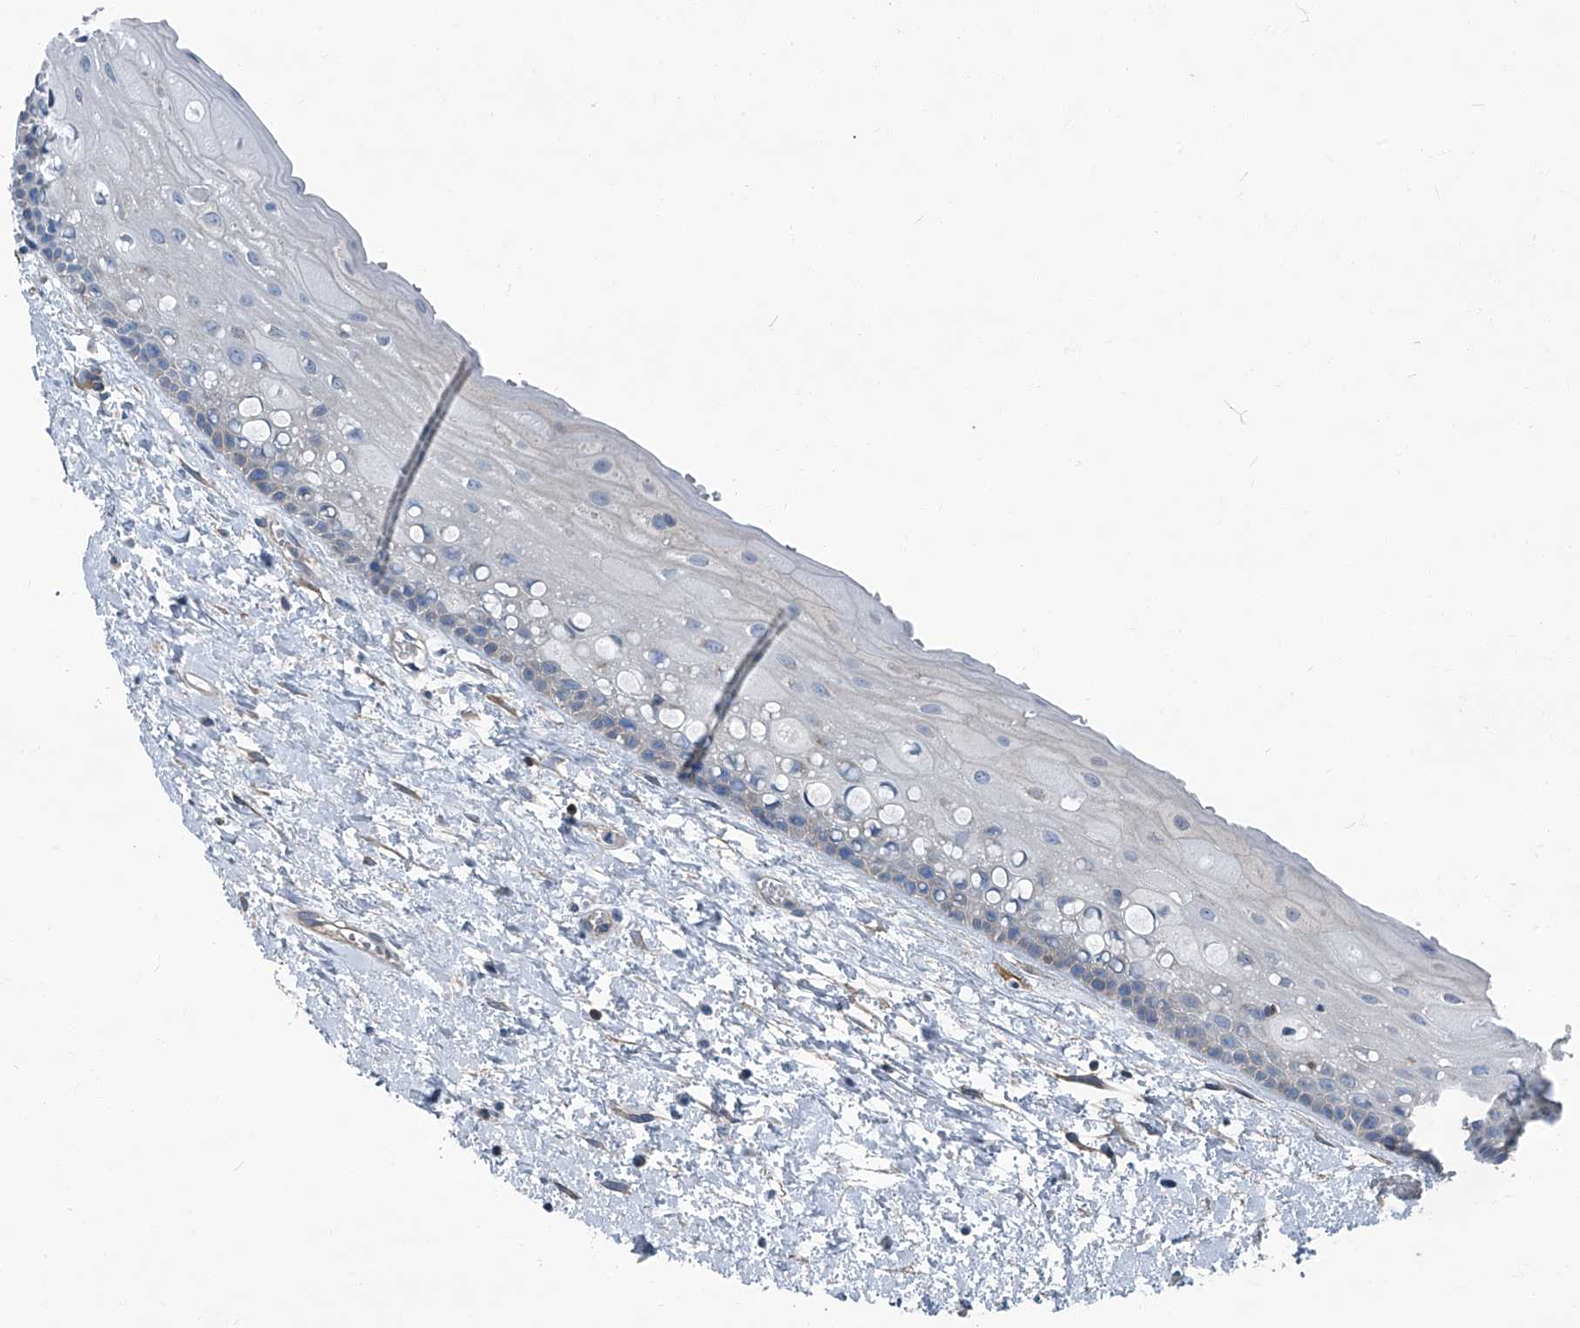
{"staining": {"intensity": "weak", "quantity": "<25%", "location": "cytoplasmic/membranous"}, "tissue": "oral mucosa", "cell_type": "Squamous epithelial cells", "image_type": "normal", "snomed": [{"axis": "morphology", "description": "Normal tissue, NOS"}, {"axis": "topography", "description": "Oral tissue"}], "caption": "DAB (3,3'-diaminobenzidine) immunohistochemical staining of unremarkable human oral mucosa displays no significant expression in squamous epithelial cells.", "gene": "SEPTIN7", "patient": {"sex": "female", "age": 76}}